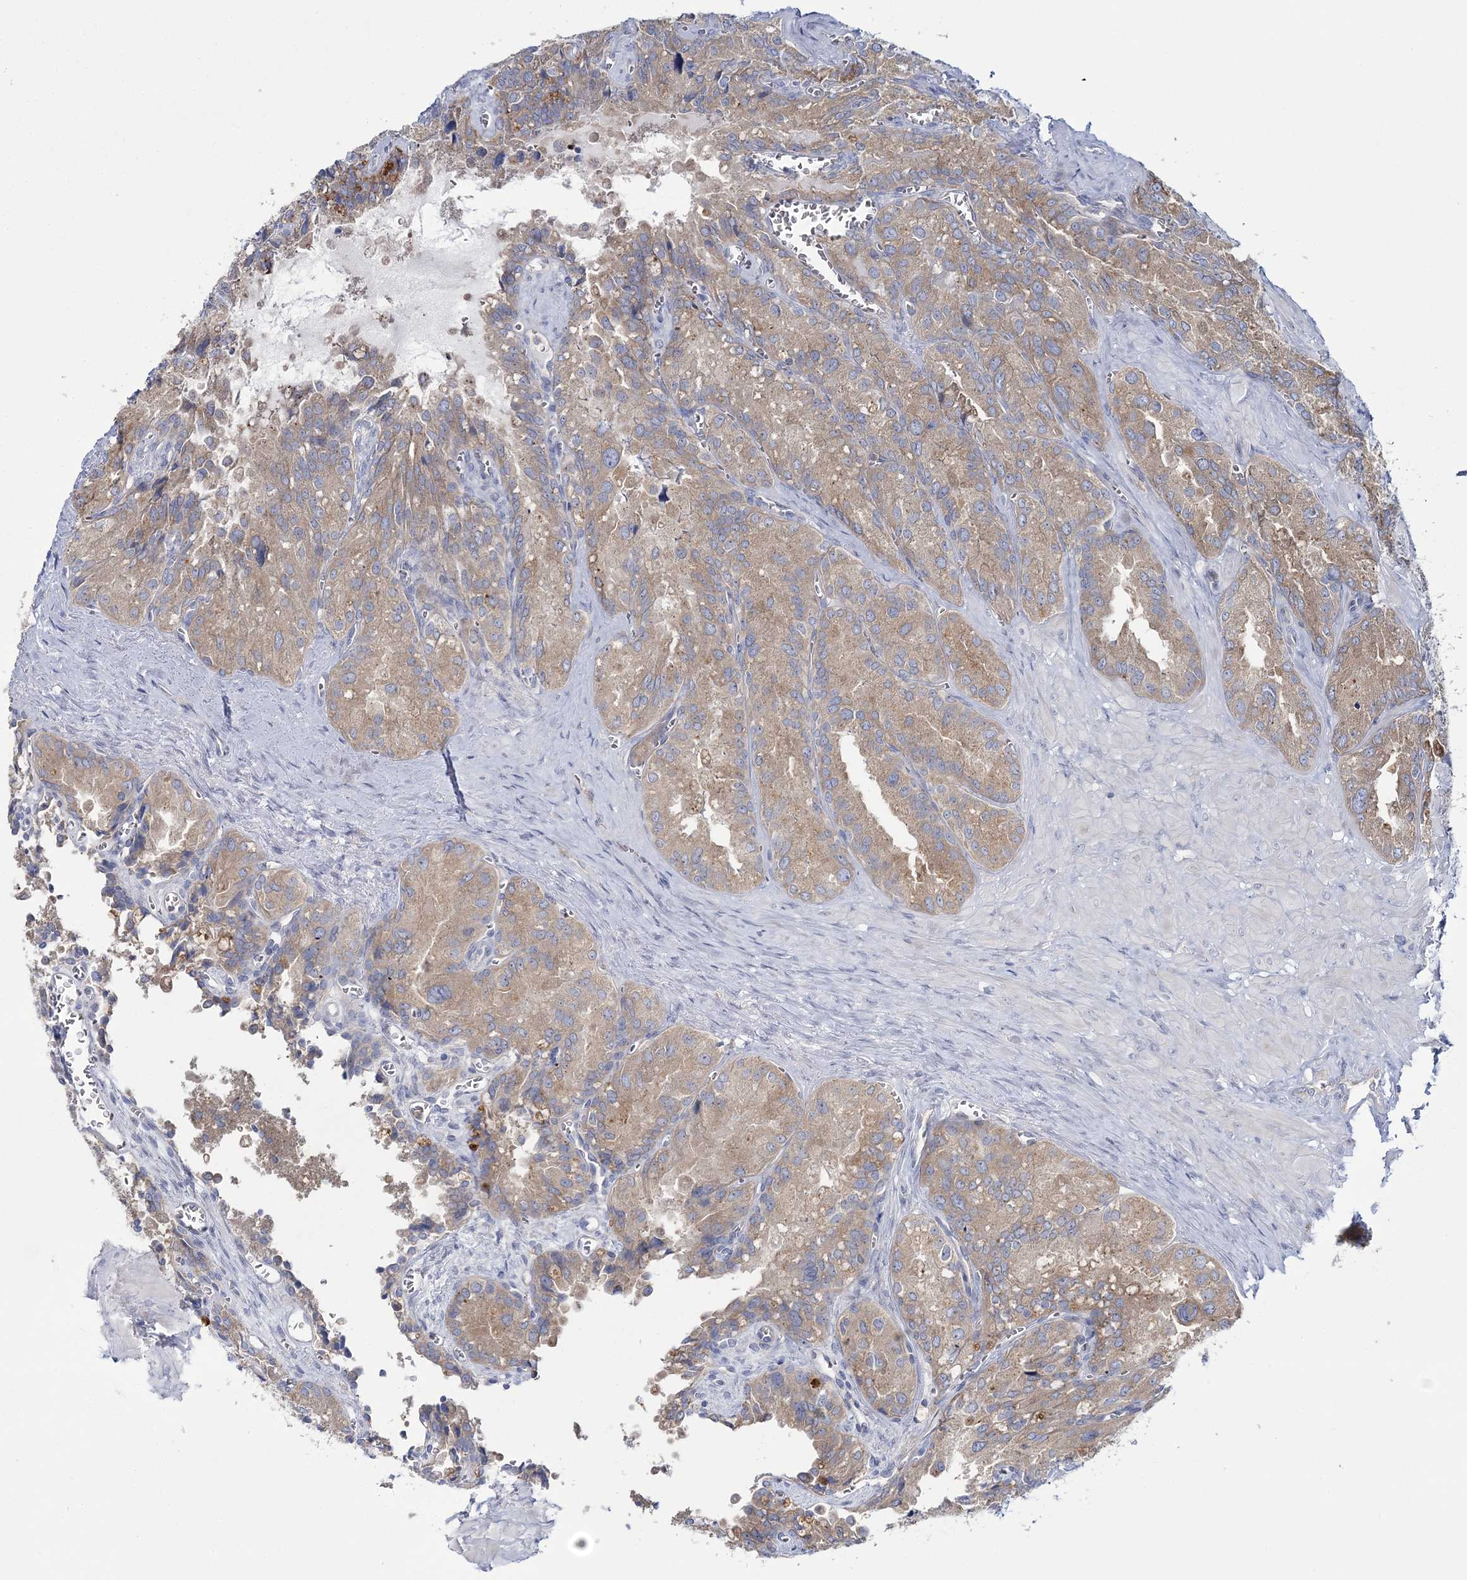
{"staining": {"intensity": "weak", "quantity": "<25%", "location": "cytoplasmic/membranous"}, "tissue": "seminal vesicle", "cell_type": "Glandular cells", "image_type": "normal", "snomed": [{"axis": "morphology", "description": "Normal tissue, NOS"}, {"axis": "topography", "description": "Seminal veicle"}], "caption": "A micrograph of human seminal vesicle is negative for staining in glandular cells. (DAB immunohistochemistry visualized using brightfield microscopy, high magnification).", "gene": "ATP11B", "patient": {"sex": "male", "age": 62}}